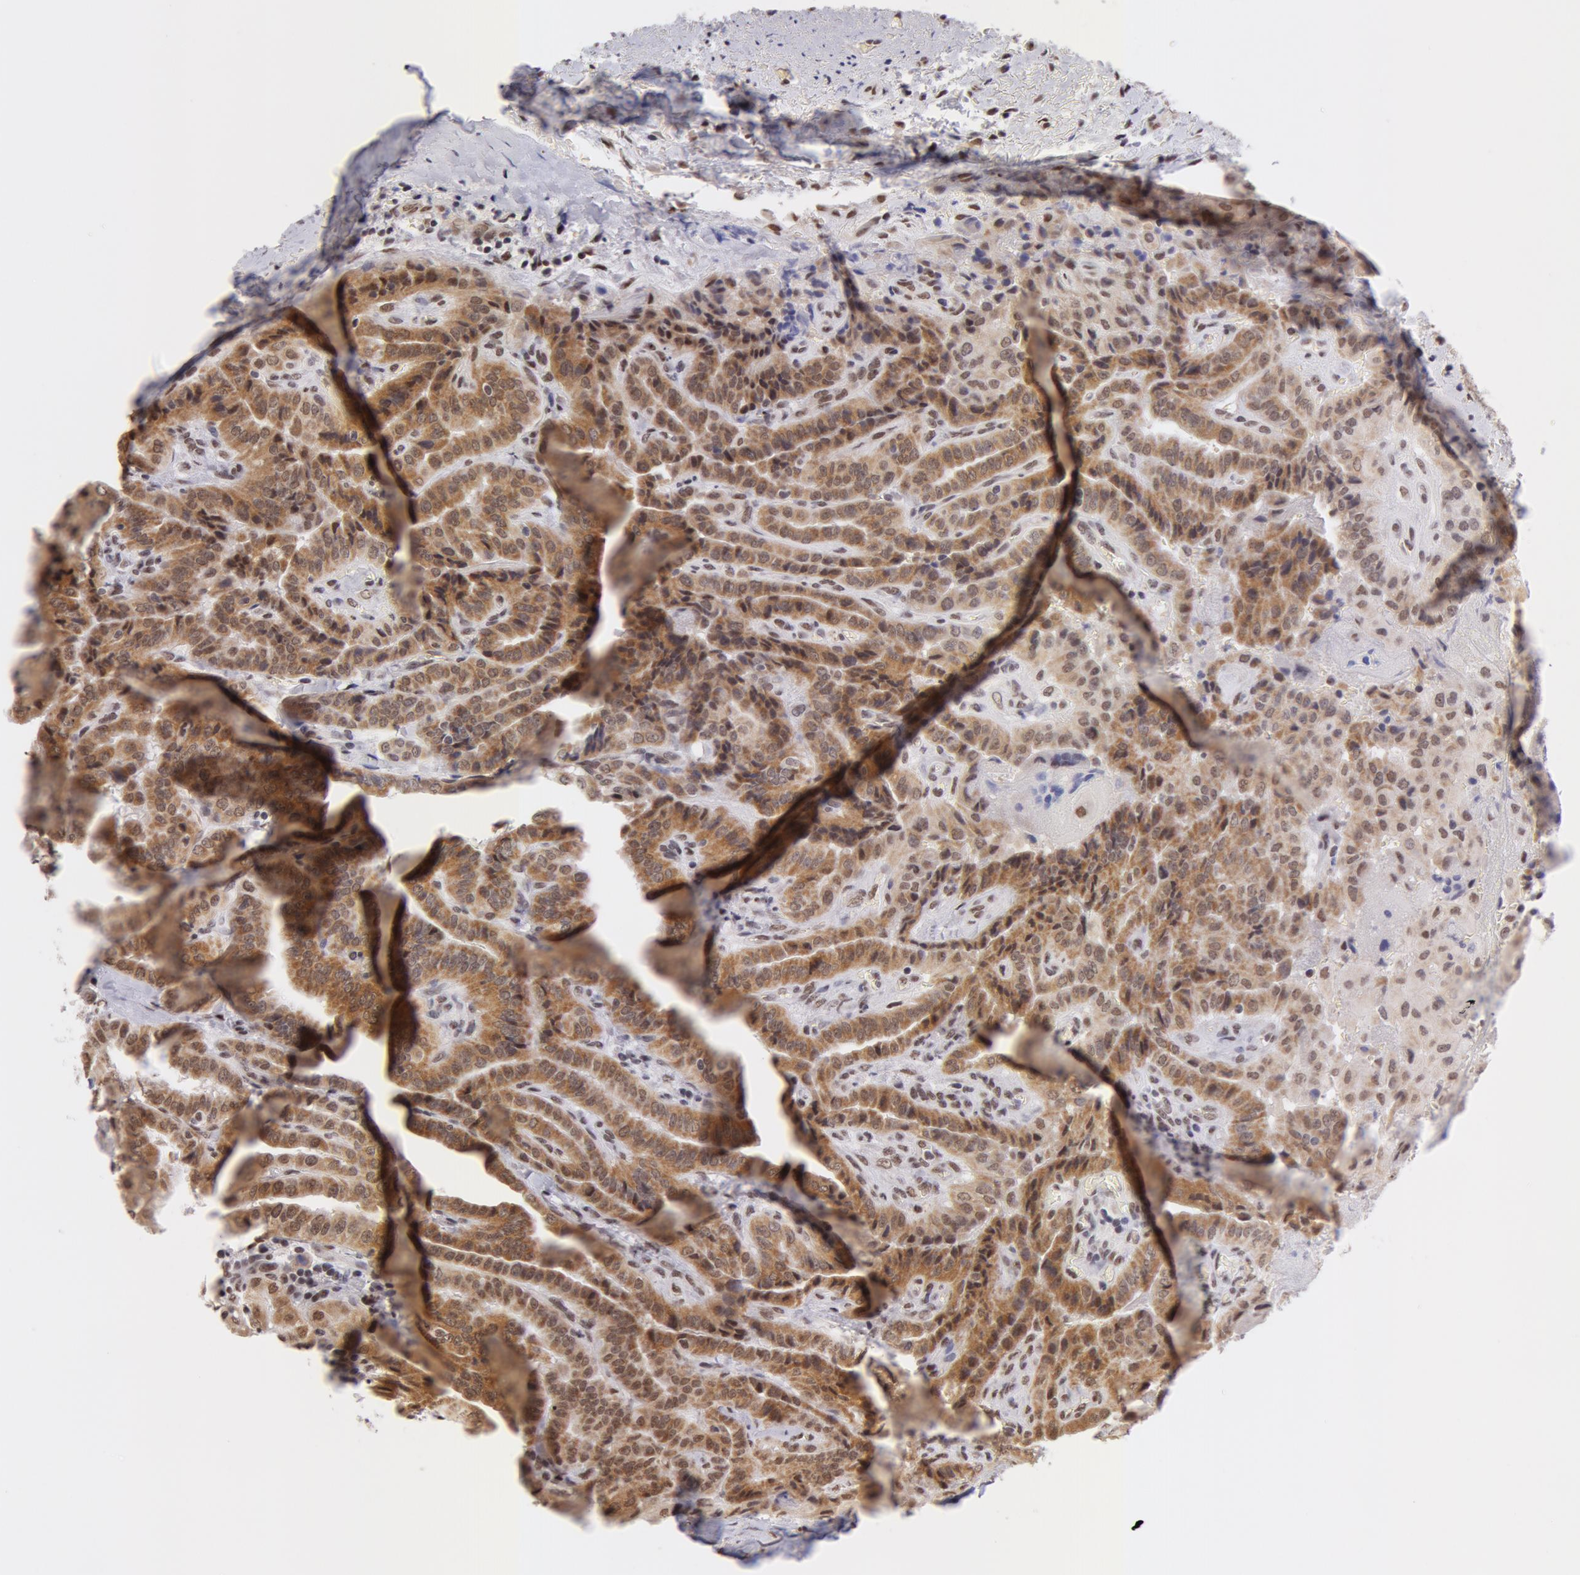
{"staining": {"intensity": "moderate", "quantity": "25%-75%", "location": "cytoplasmic/membranous,nuclear"}, "tissue": "thyroid cancer", "cell_type": "Tumor cells", "image_type": "cancer", "snomed": [{"axis": "morphology", "description": "Papillary adenocarcinoma, NOS"}, {"axis": "topography", "description": "Thyroid gland"}], "caption": "Moderate cytoplasmic/membranous and nuclear protein staining is identified in approximately 25%-75% of tumor cells in thyroid cancer. Nuclei are stained in blue.", "gene": "VRTN", "patient": {"sex": "female", "age": 71}}